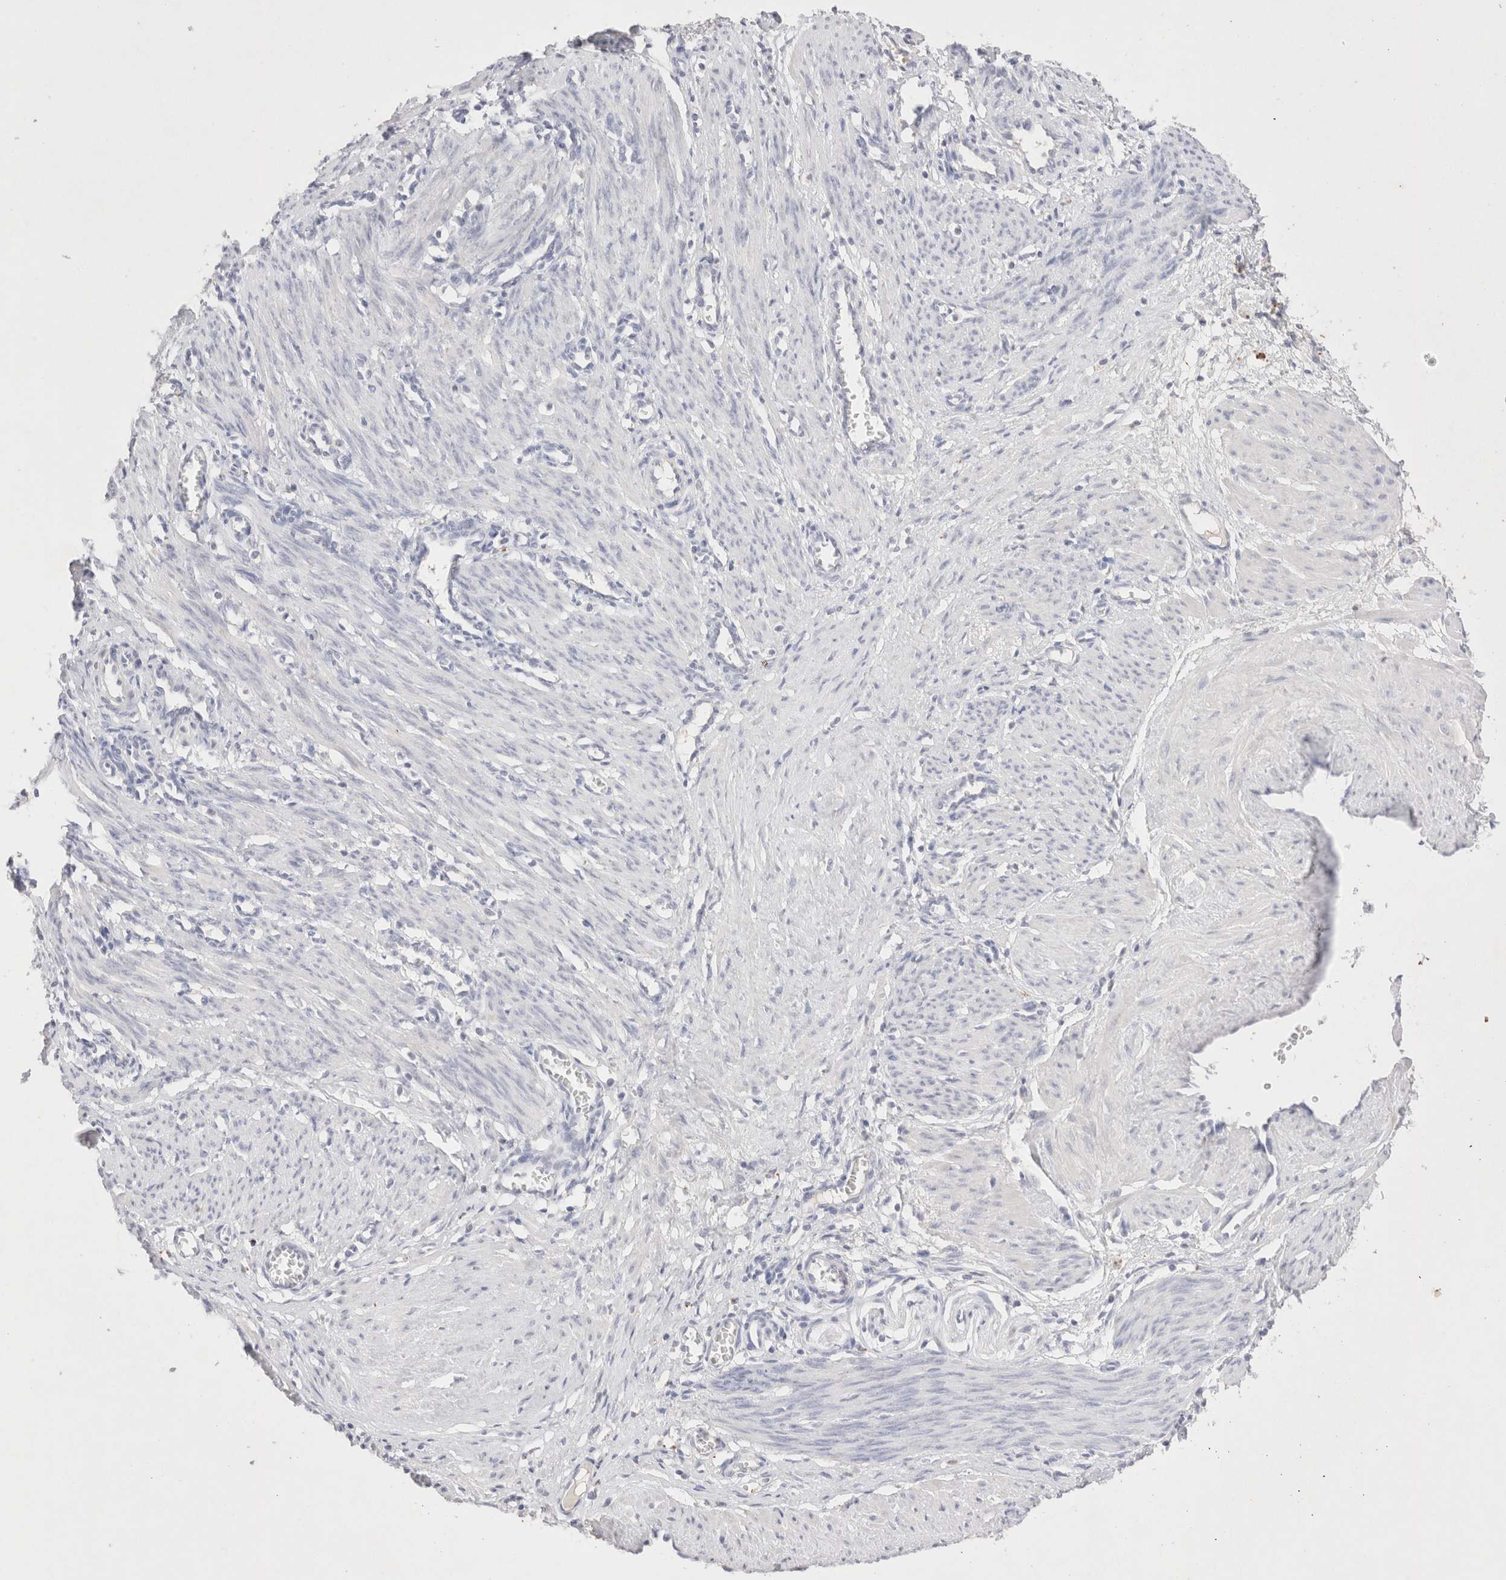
{"staining": {"intensity": "negative", "quantity": "none", "location": "none"}, "tissue": "smooth muscle", "cell_type": "Smooth muscle cells", "image_type": "normal", "snomed": [{"axis": "morphology", "description": "Normal tissue, NOS"}, {"axis": "topography", "description": "Endometrium"}], "caption": "A high-resolution image shows immunohistochemistry (IHC) staining of benign smooth muscle, which exhibits no significant staining in smooth muscle cells.", "gene": "EPCAM", "patient": {"sex": "female", "age": 33}}